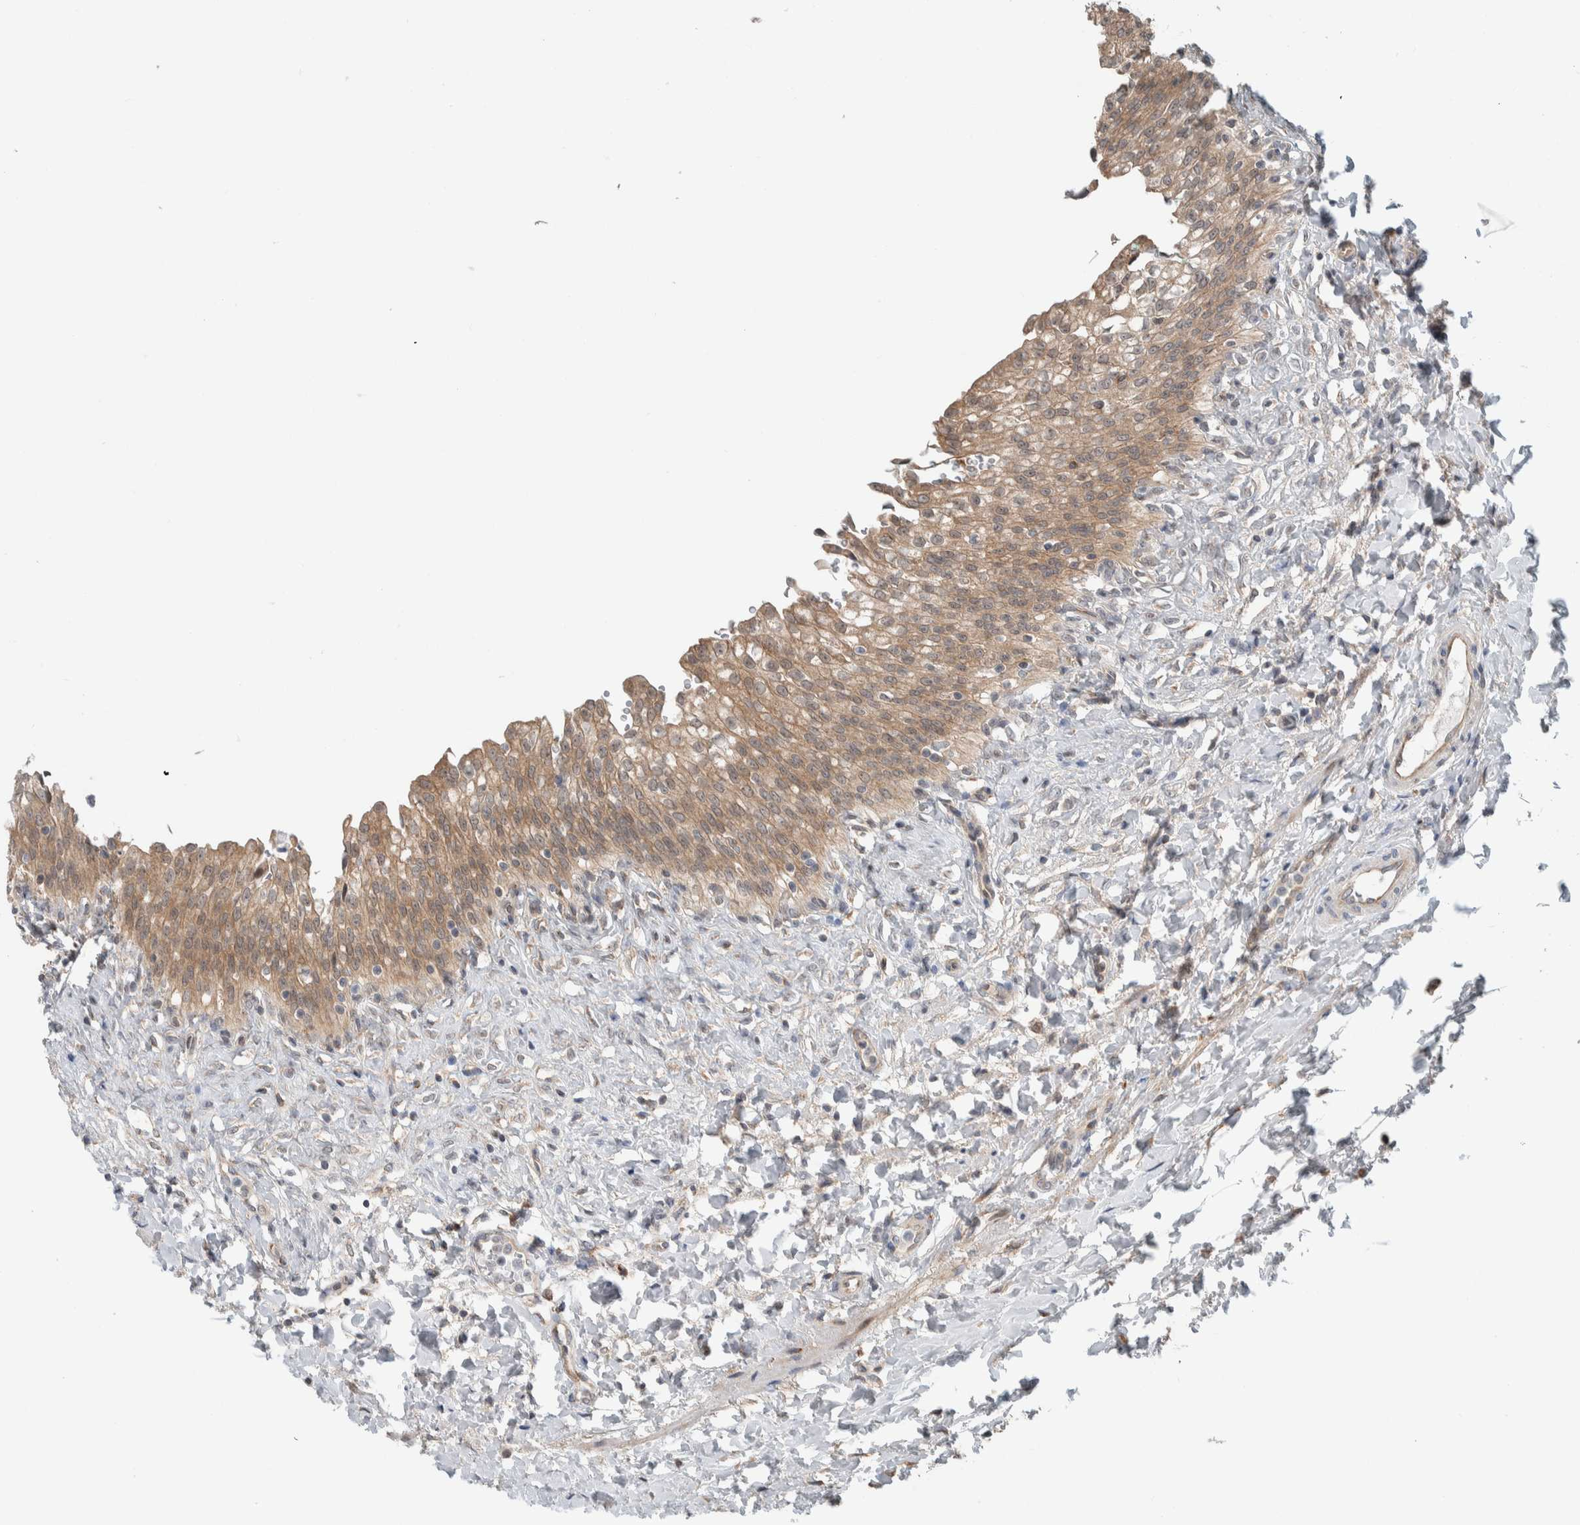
{"staining": {"intensity": "moderate", "quantity": ">75%", "location": "cytoplasmic/membranous"}, "tissue": "urinary bladder", "cell_type": "Urothelial cells", "image_type": "normal", "snomed": [{"axis": "morphology", "description": "Urothelial carcinoma, High grade"}, {"axis": "topography", "description": "Urinary bladder"}], "caption": "This histopathology image exhibits normal urinary bladder stained with immunohistochemistry to label a protein in brown. The cytoplasmic/membranous of urothelial cells show moderate positivity for the protein. Nuclei are counter-stained blue.", "gene": "RERE", "patient": {"sex": "male", "age": 46}}